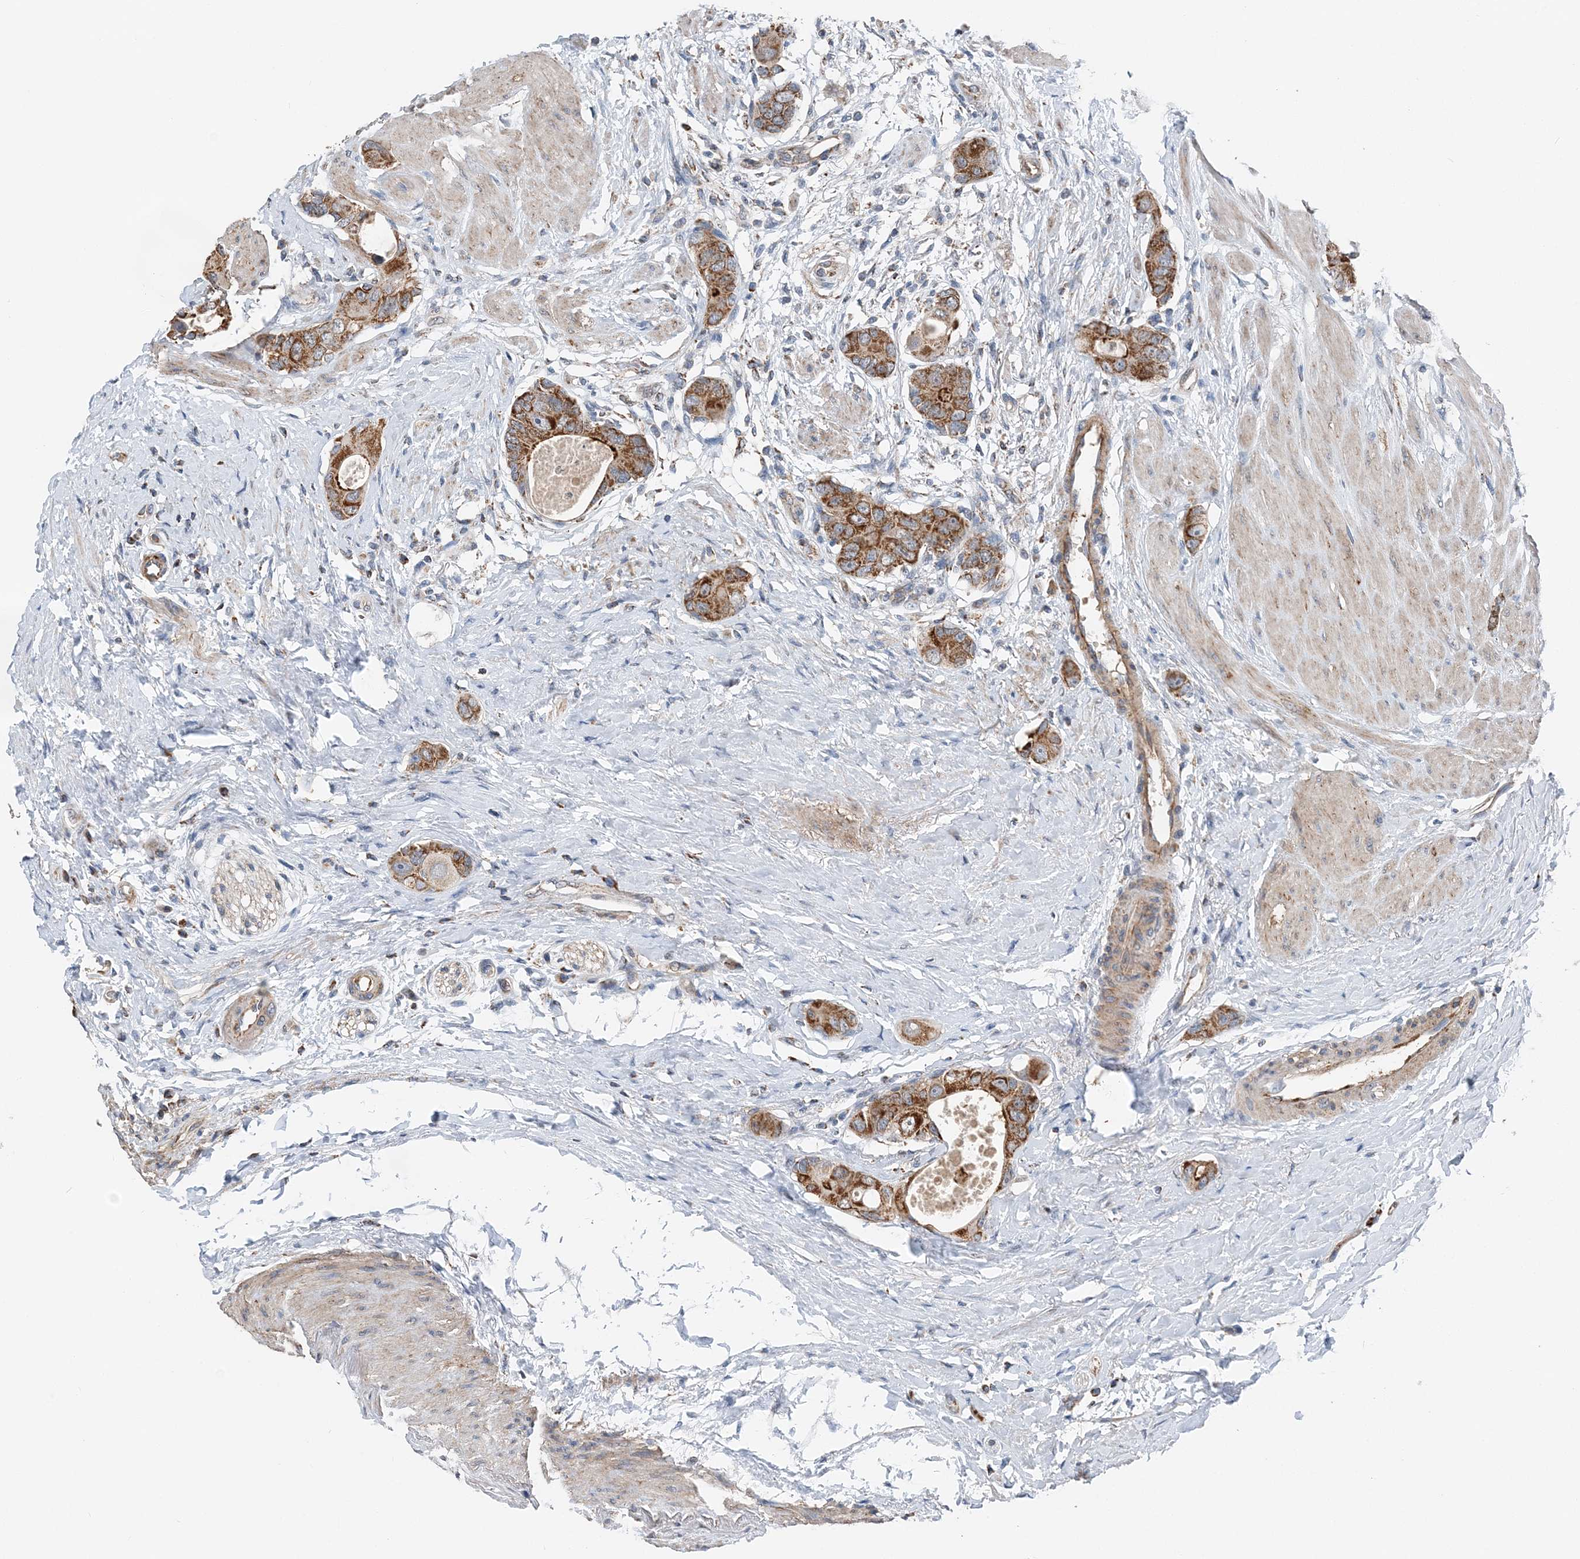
{"staining": {"intensity": "strong", "quantity": ">75%", "location": "cytoplasmic/membranous"}, "tissue": "colorectal cancer", "cell_type": "Tumor cells", "image_type": "cancer", "snomed": [{"axis": "morphology", "description": "Adenocarcinoma, NOS"}, {"axis": "topography", "description": "Rectum"}], "caption": "A brown stain labels strong cytoplasmic/membranous expression of a protein in human colorectal cancer (adenocarcinoma) tumor cells.", "gene": "SPRY2", "patient": {"sex": "male", "age": 51}}